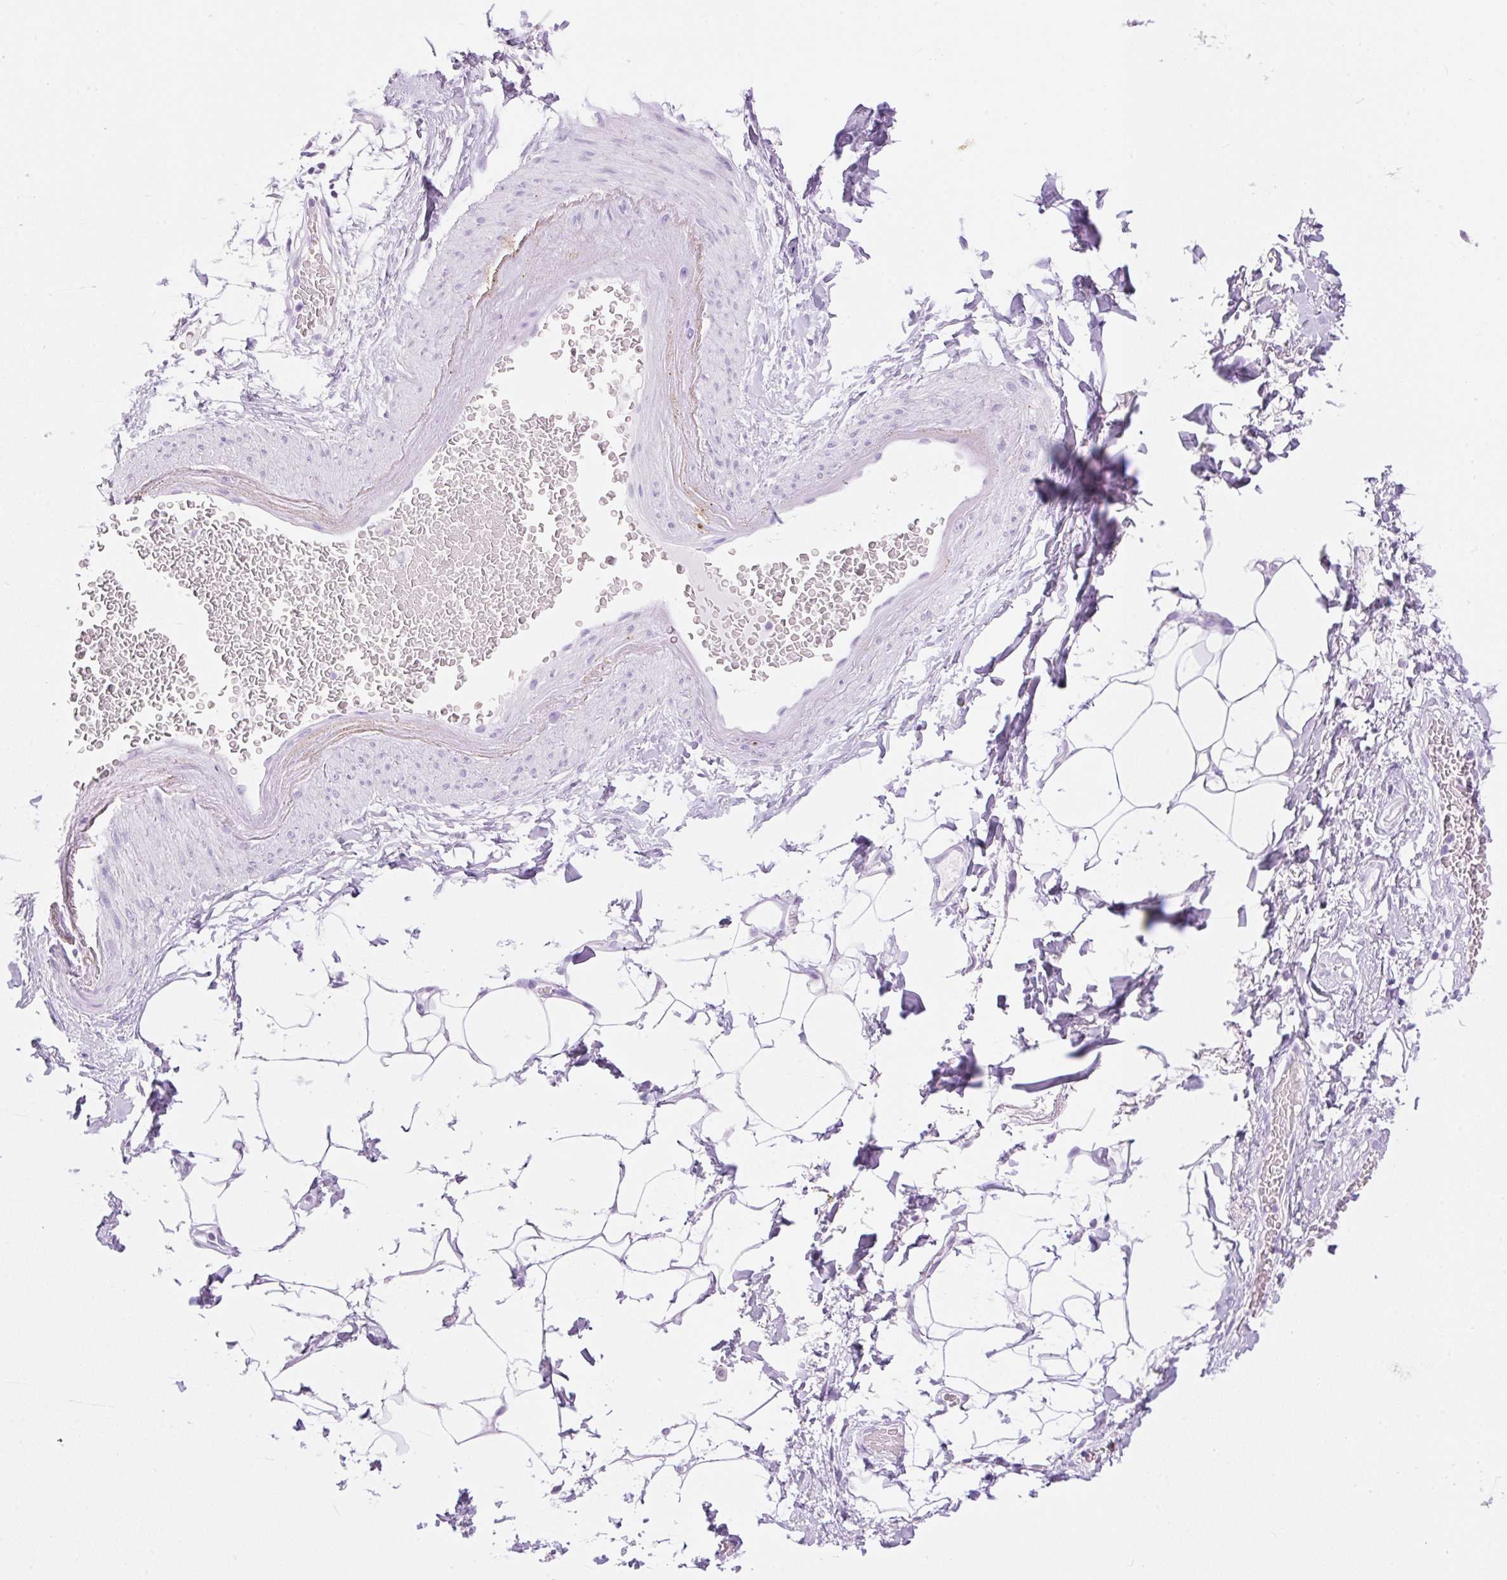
{"staining": {"intensity": "negative", "quantity": "none", "location": "none"}, "tissue": "adipose tissue", "cell_type": "Adipocytes", "image_type": "normal", "snomed": [{"axis": "morphology", "description": "Normal tissue, NOS"}, {"axis": "topography", "description": "Vagina"}, {"axis": "topography", "description": "Peripheral nerve tissue"}], "caption": "This is an IHC photomicrograph of unremarkable human adipose tissue. There is no expression in adipocytes.", "gene": "SPRR4", "patient": {"sex": "female", "age": 71}}